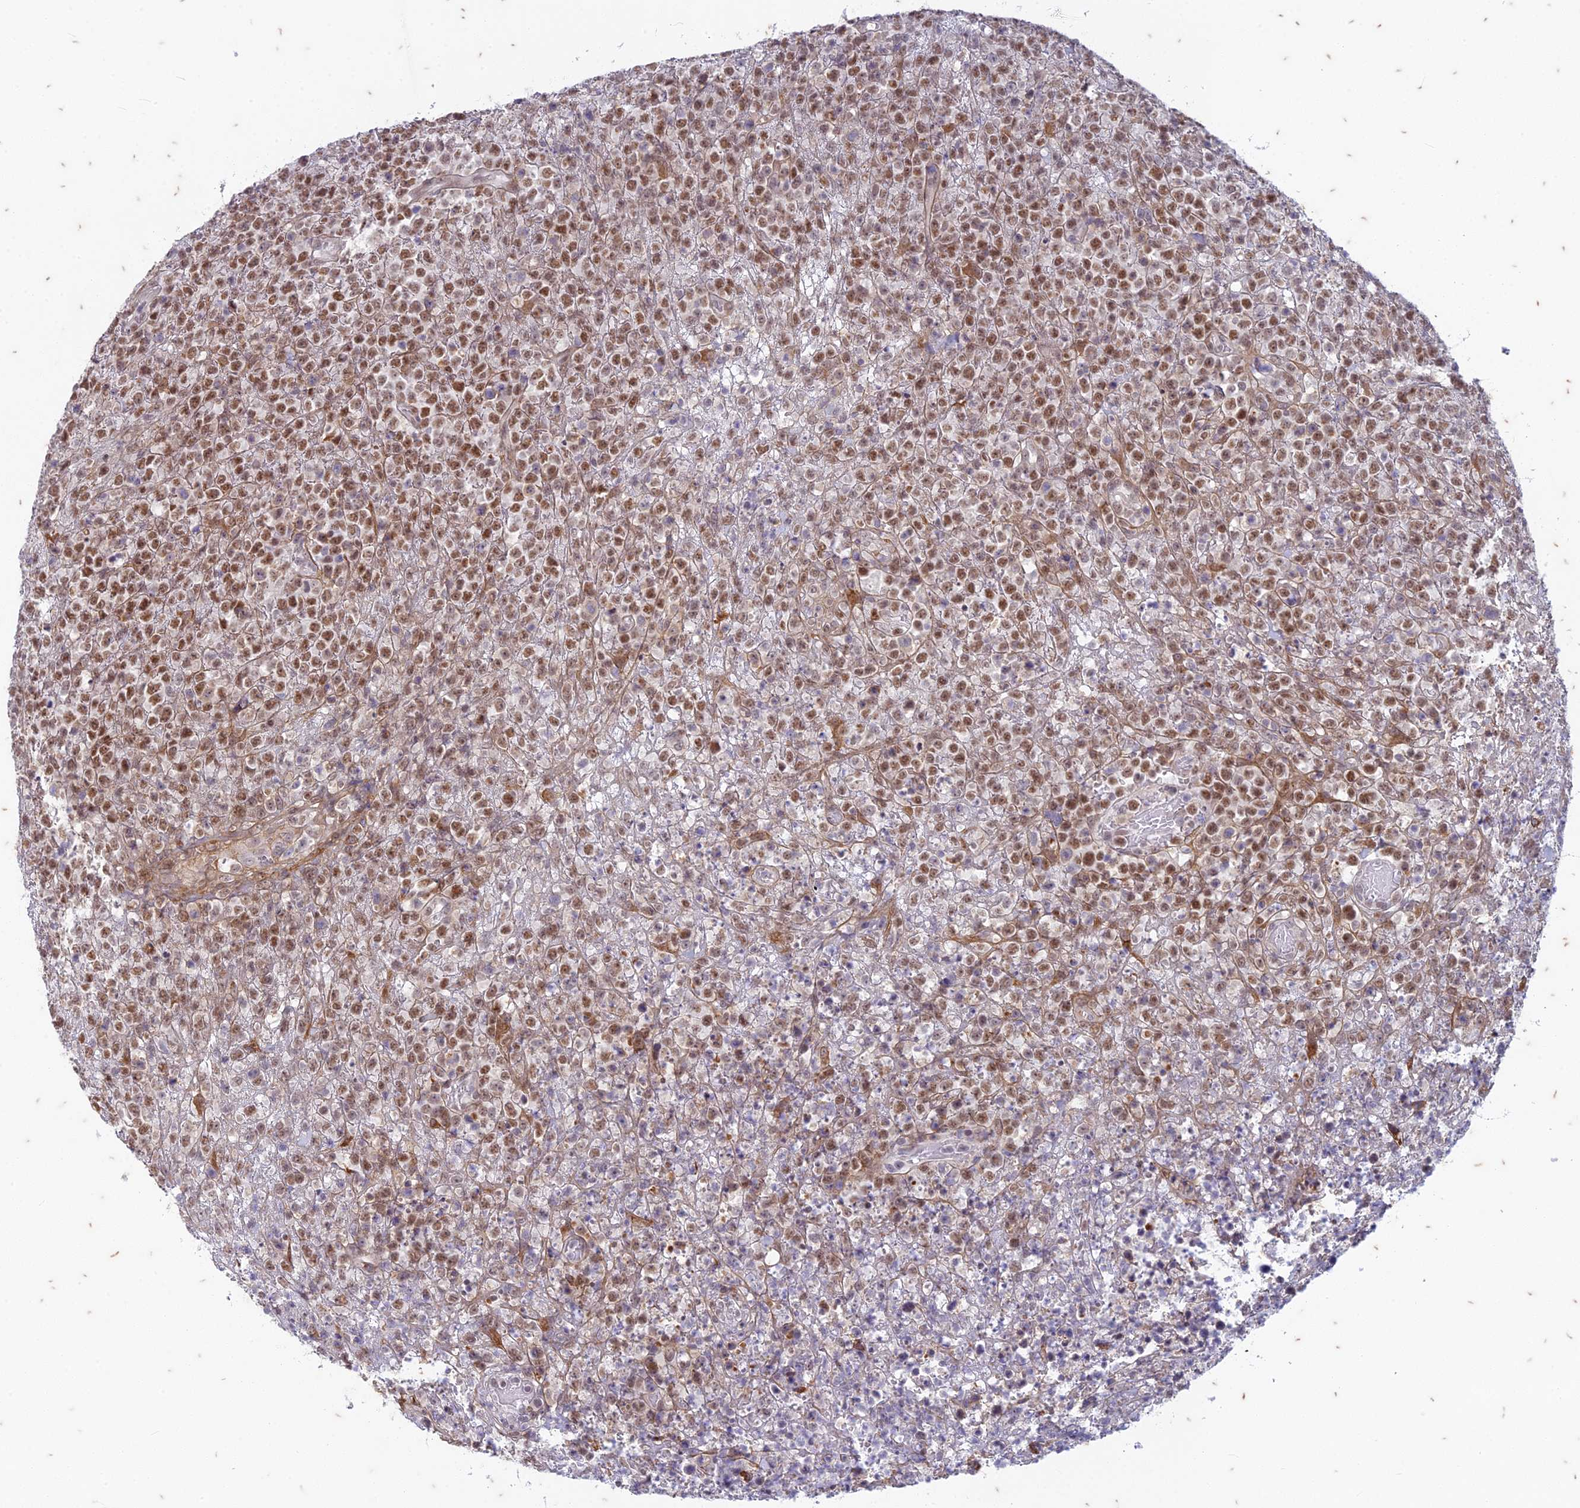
{"staining": {"intensity": "moderate", "quantity": ">75%", "location": "nuclear"}, "tissue": "lymphoma", "cell_type": "Tumor cells", "image_type": "cancer", "snomed": [{"axis": "morphology", "description": "Malignant lymphoma, non-Hodgkin's type, High grade"}, {"axis": "topography", "description": "Colon"}], "caption": "Protein expression analysis of human lymphoma reveals moderate nuclear positivity in approximately >75% of tumor cells. (Stains: DAB in brown, nuclei in blue, Microscopy: brightfield microscopy at high magnification).", "gene": "PABPN1L", "patient": {"sex": "female", "age": 53}}